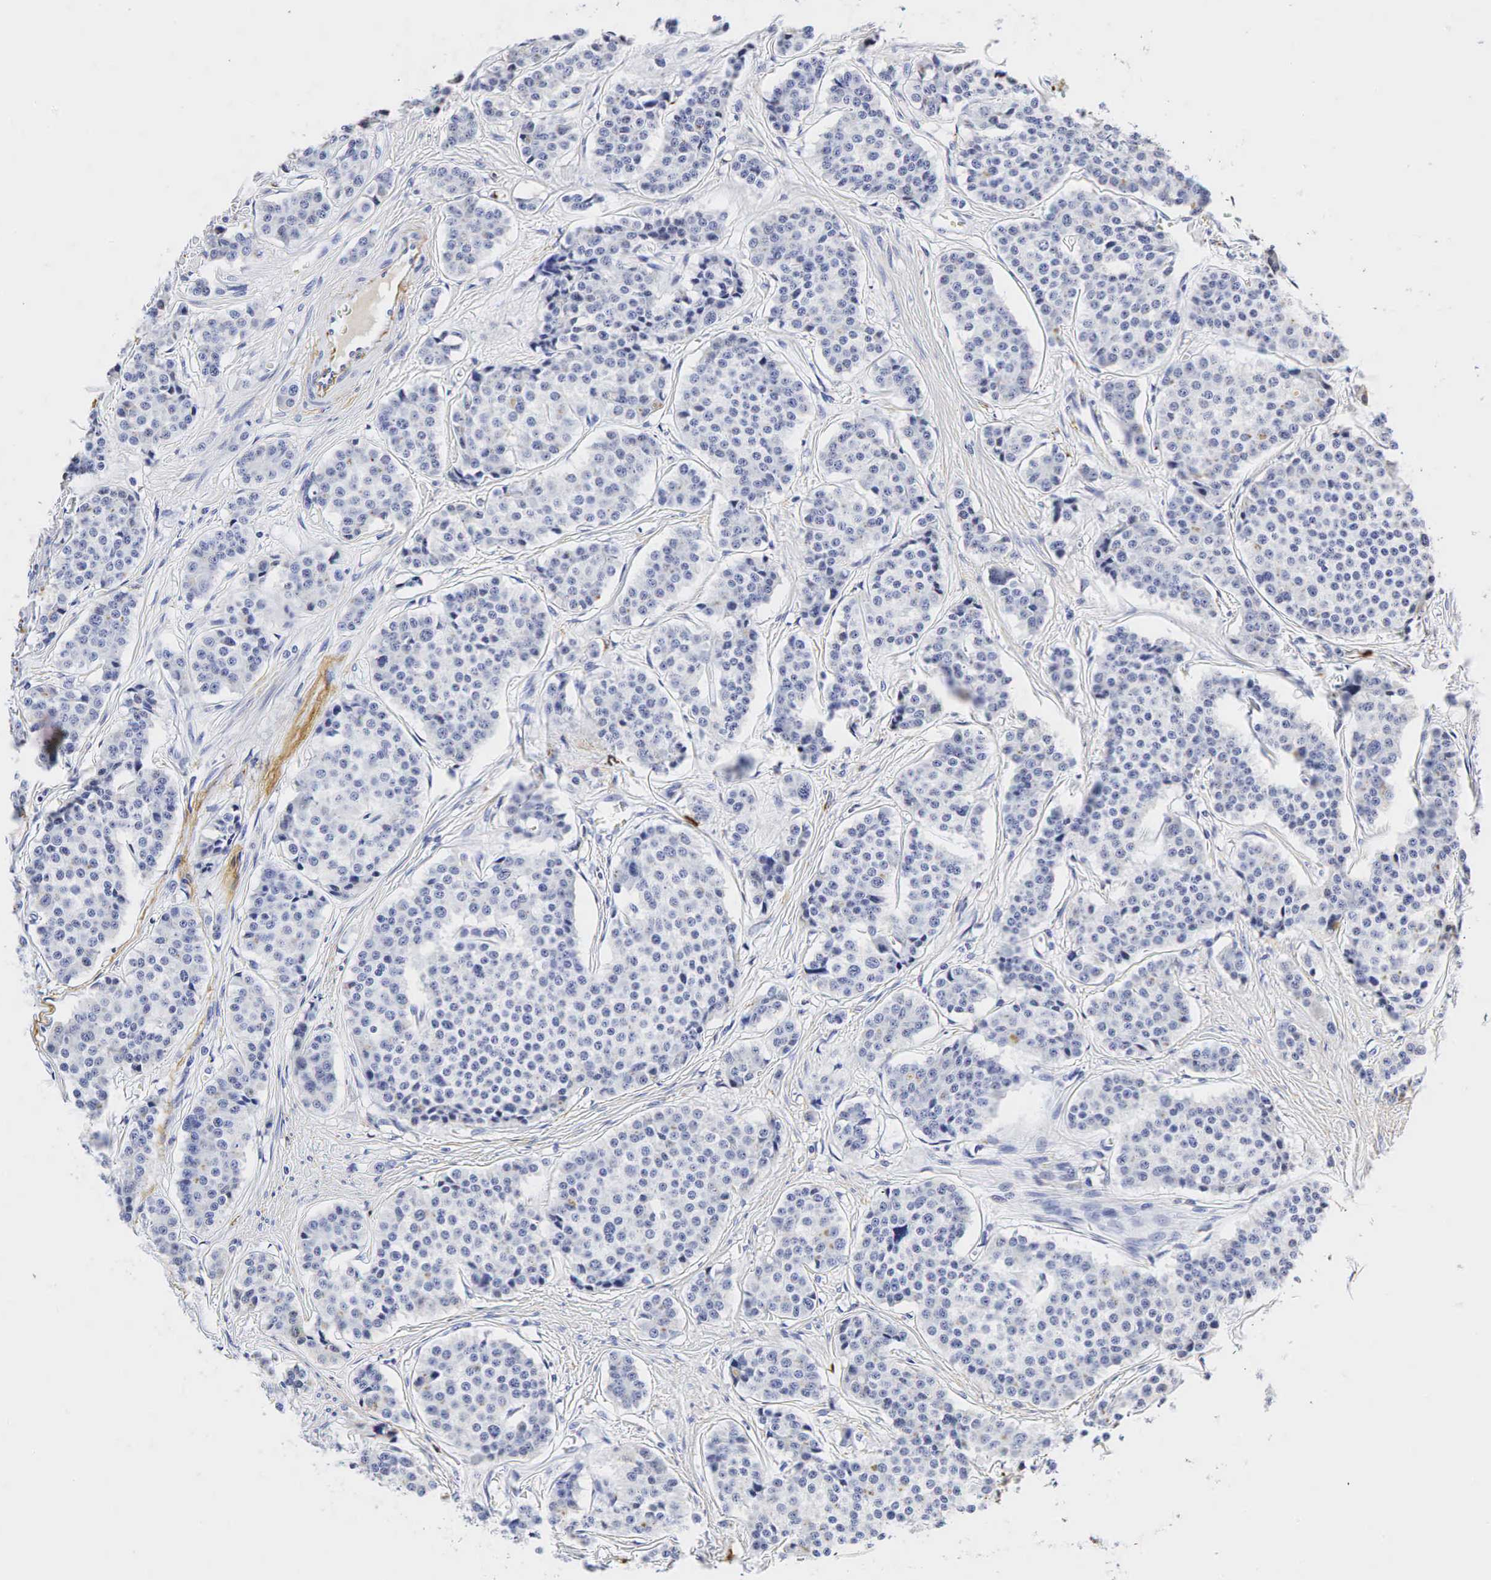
{"staining": {"intensity": "negative", "quantity": "none", "location": "none"}, "tissue": "carcinoid", "cell_type": "Tumor cells", "image_type": "cancer", "snomed": [{"axis": "morphology", "description": "Carcinoid, malignant, NOS"}, {"axis": "topography", "description": "Small intestine"}], "caption": "High magnification brightfield microscopy of carcinoid stained with DAB (3,3'-diaminobenzidine) (brown) and counterstained with hematoxylin (blue): tumor cells show no significant staining.", "gene": "LYZ", "patient": {"sex": "male", "age": 60}}